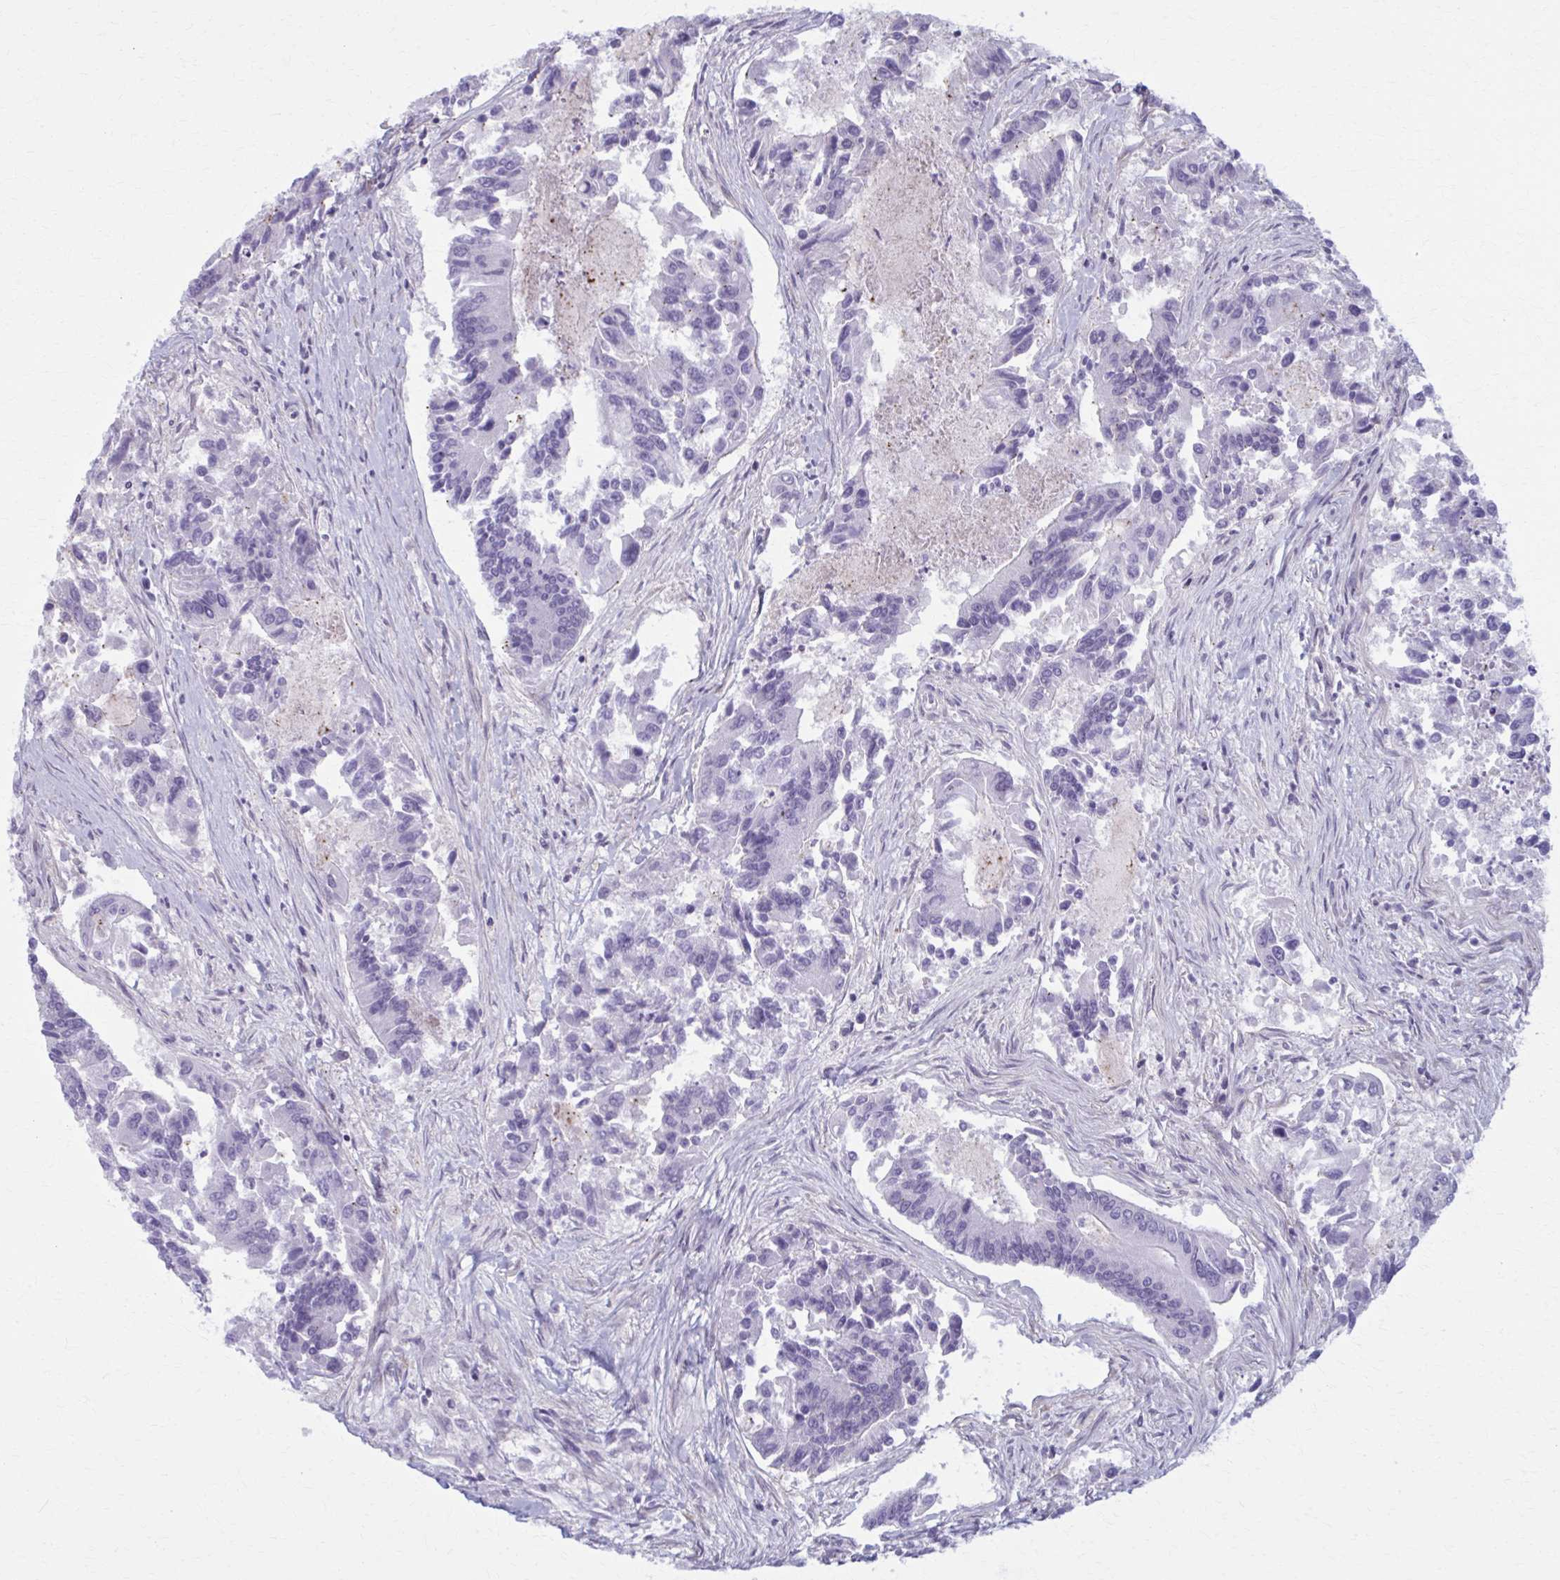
{"staining": {"intensity": "negative", "quantity": "none", "location": "none"}, "tissue": "colorectal cancer", "cell_type": "Tumor cells", "image_type": "cancer", "snomed": [{"axis": "morphology", "description": "Adenocarcinoma, NOS"}, {"axis": "topography", "description": "Colon"}], "caption": "IHC micrograph of colorectal cancer (adenocarcinoma) stained for a protein (brown), which reveals no positivity in tumor cells.", "gene": "NUMBL", "patient": {"sex": "female", "age": 67}}